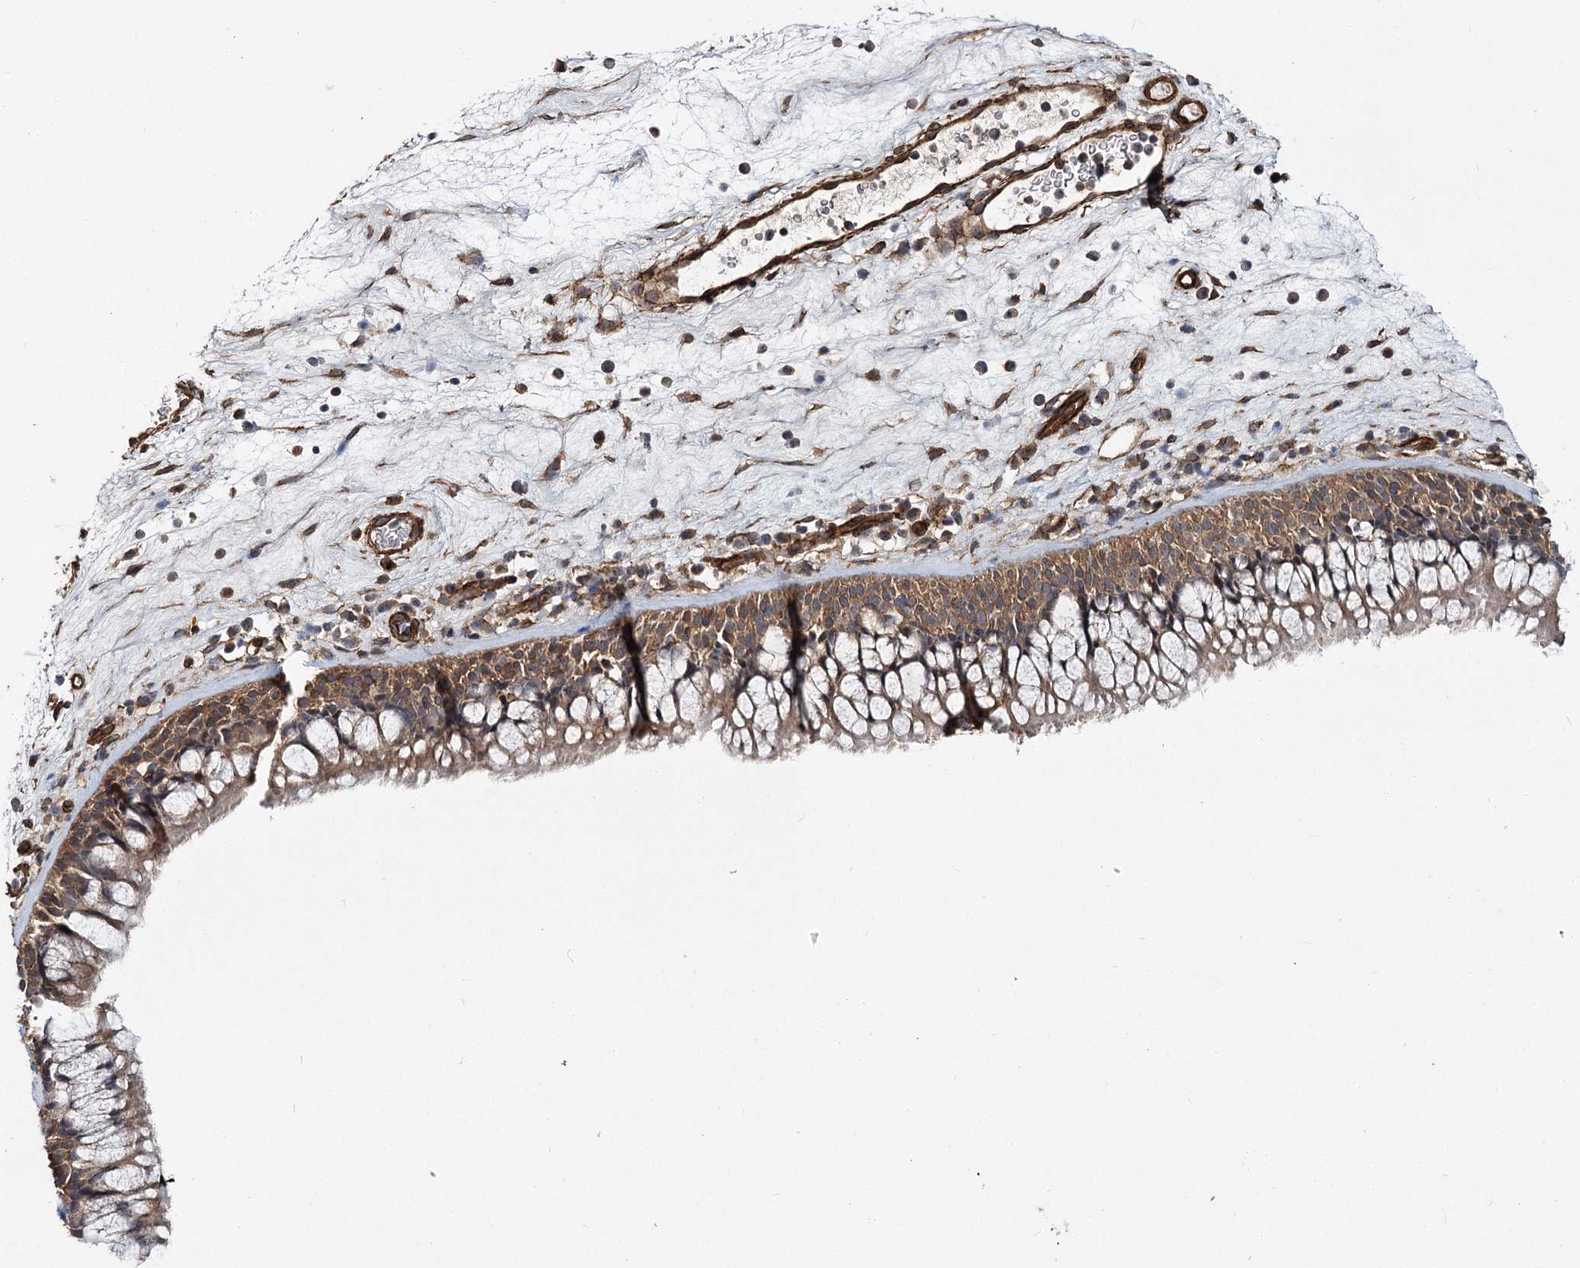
{"staining": {"intensity": "moderate", "quantity": ">75%", "location": "cytoplasmic/membranous"}, "tissue": "nasopharynx", "cell_type": "Respiratory epithelial cells", "image_type": "normal", "snomed": [{"axis": "morphology", "description": "Normal tissue, NOS"}, {"axis": "morphology", "description": "Inflammation, NOS"}, {"axis": "morphology", "description": "Malignant melanoma, Metastatic site"}, {"axis": "topography", "description": "Nasopharynx"}], "caption": "The immunohistochemical stain shows moderate cytoplasmic/membranous positivity in respiratory epithelial cells of unremarkable nasopharynx.", "gene": "MYO1C", "patient": {"sex": "male", "age": 70}}